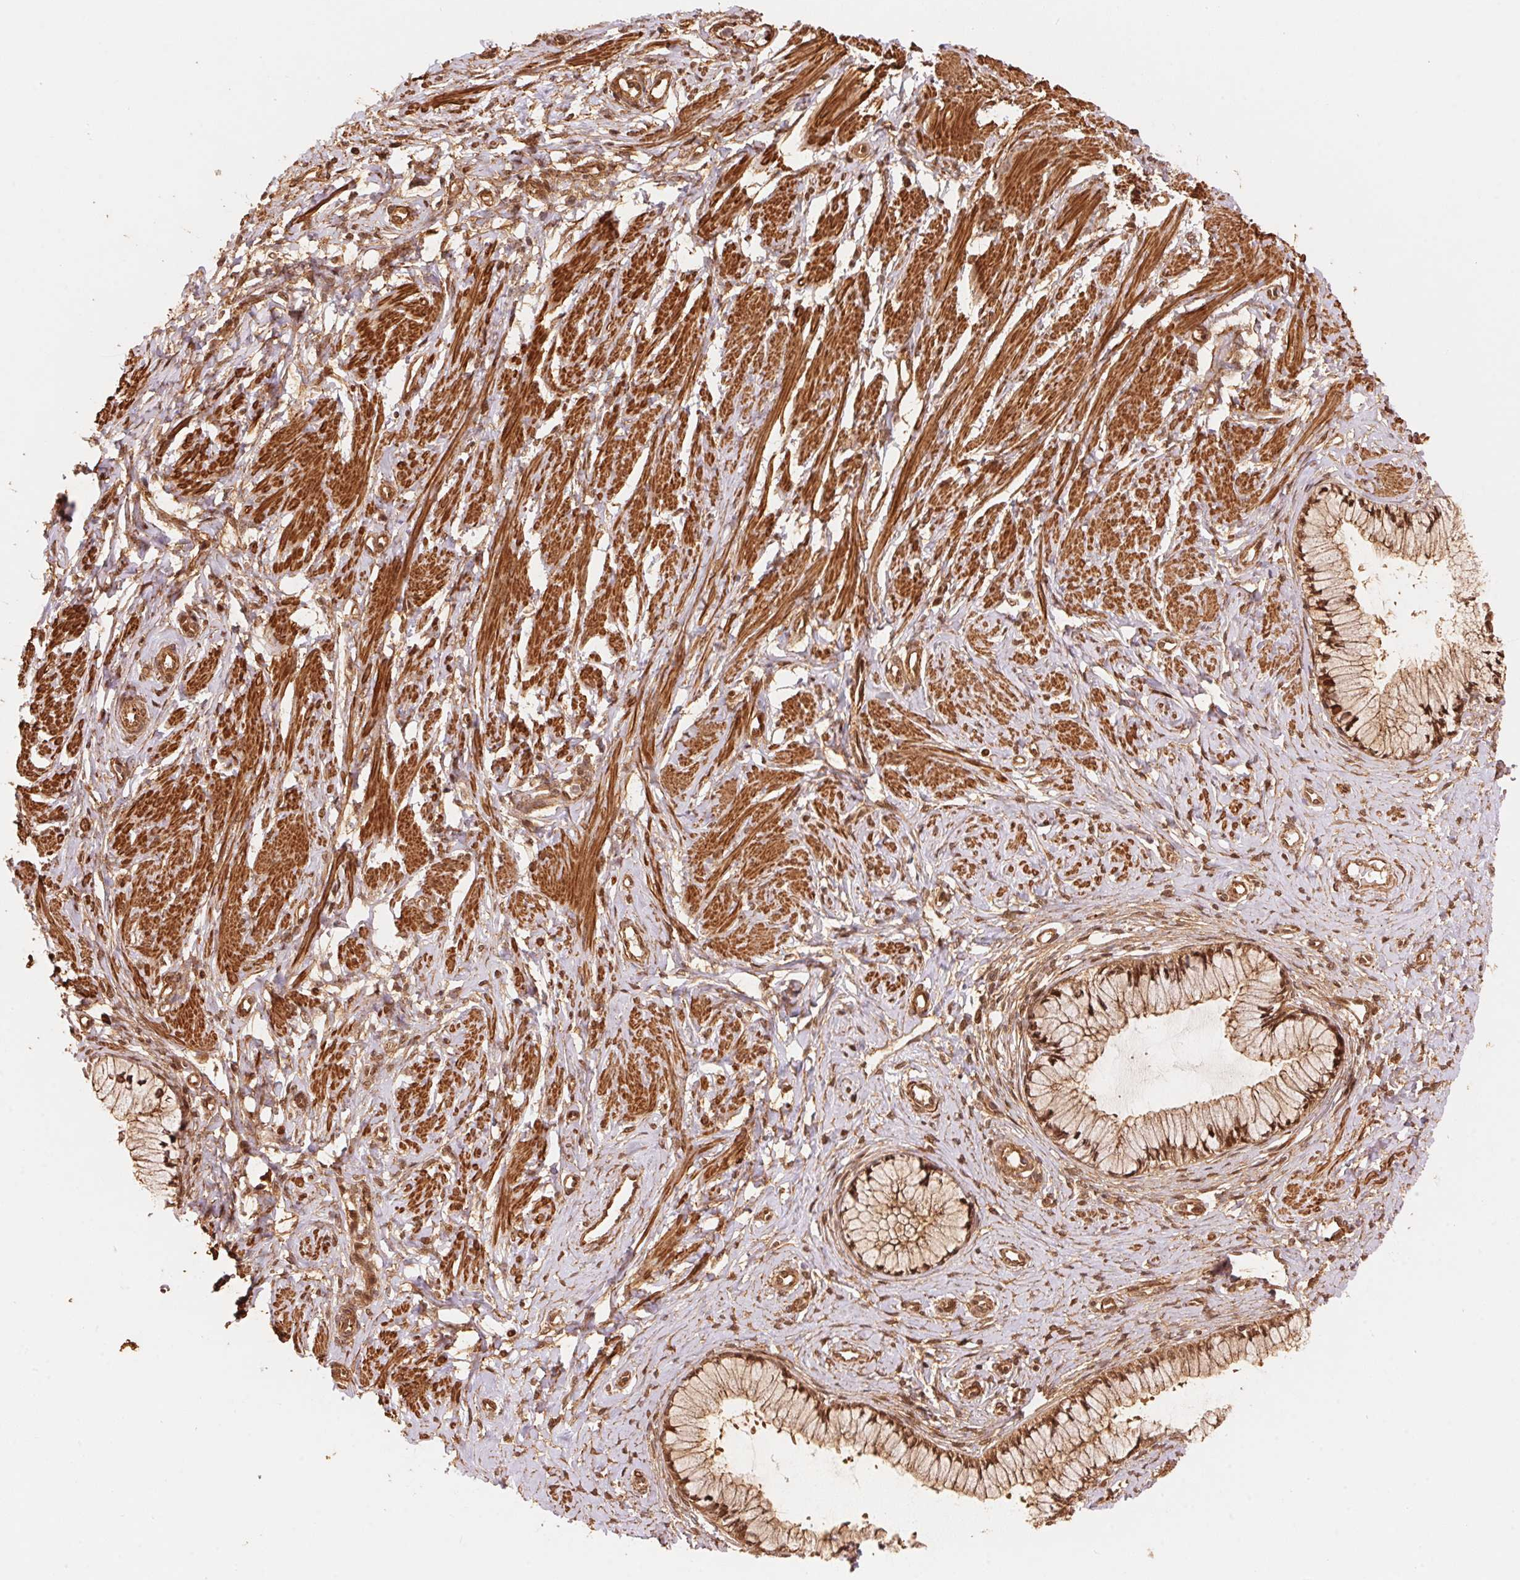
{"staining": {"intensity": "strong", "quantity": "25%-75%", "location": "cytoplasmic/membranous,nuclear"}, "tissue": "cervix", "cell_type": "Glandular cells", "image_type": "normal", "snomed": [{"axis": "morphology", "description": "Normal tissue, NOS"}, {"axis": "topography", "description": "Cervix"}], "caption": "A brown stain highlights strong cytoplasmic/membranous,nuclear expression of a protein in glandular cells of unremarkable cervix. Nuclei are stained in blue.", "gene": "TNIP2", "patient": {"sex": "female", "age": 37}}